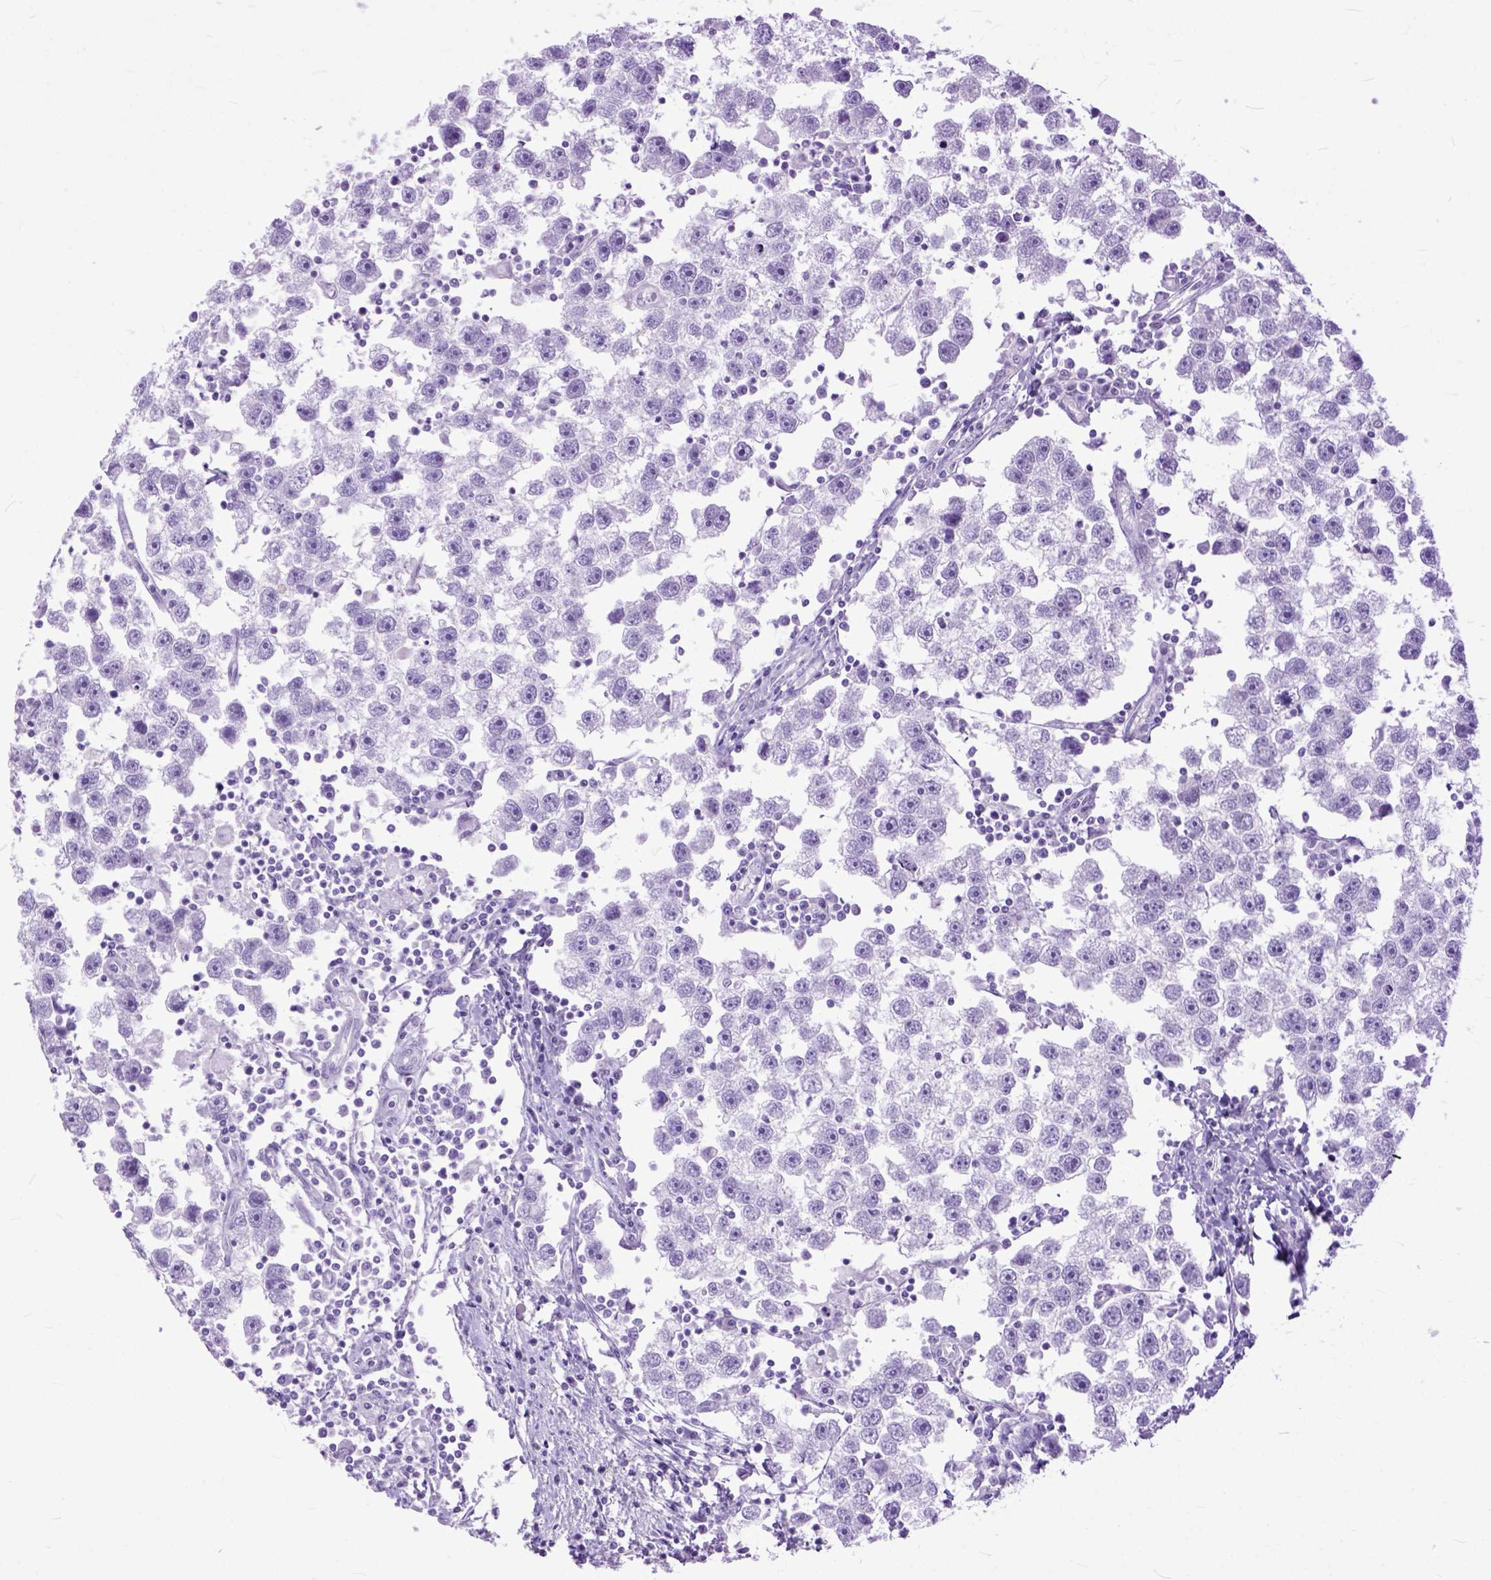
{"staining": {"intensity": "negative", "quantity": "none", "location": "none"}, "tissue": "testis cancer", "cell_type": "Tumor cells", "image_type": "cancer", "snomed": [{"axis": "morphology", "description": "Seminoma, NOS"}, {"axis": "topography", "description": "Testis"}], "caption": "The immunohistochemistry (IHC) image has no significant positivity in tumor cells of testis seminoma tissue.", "gene": "GNGT1", "patient": {"sex": "male", "age": 30}}